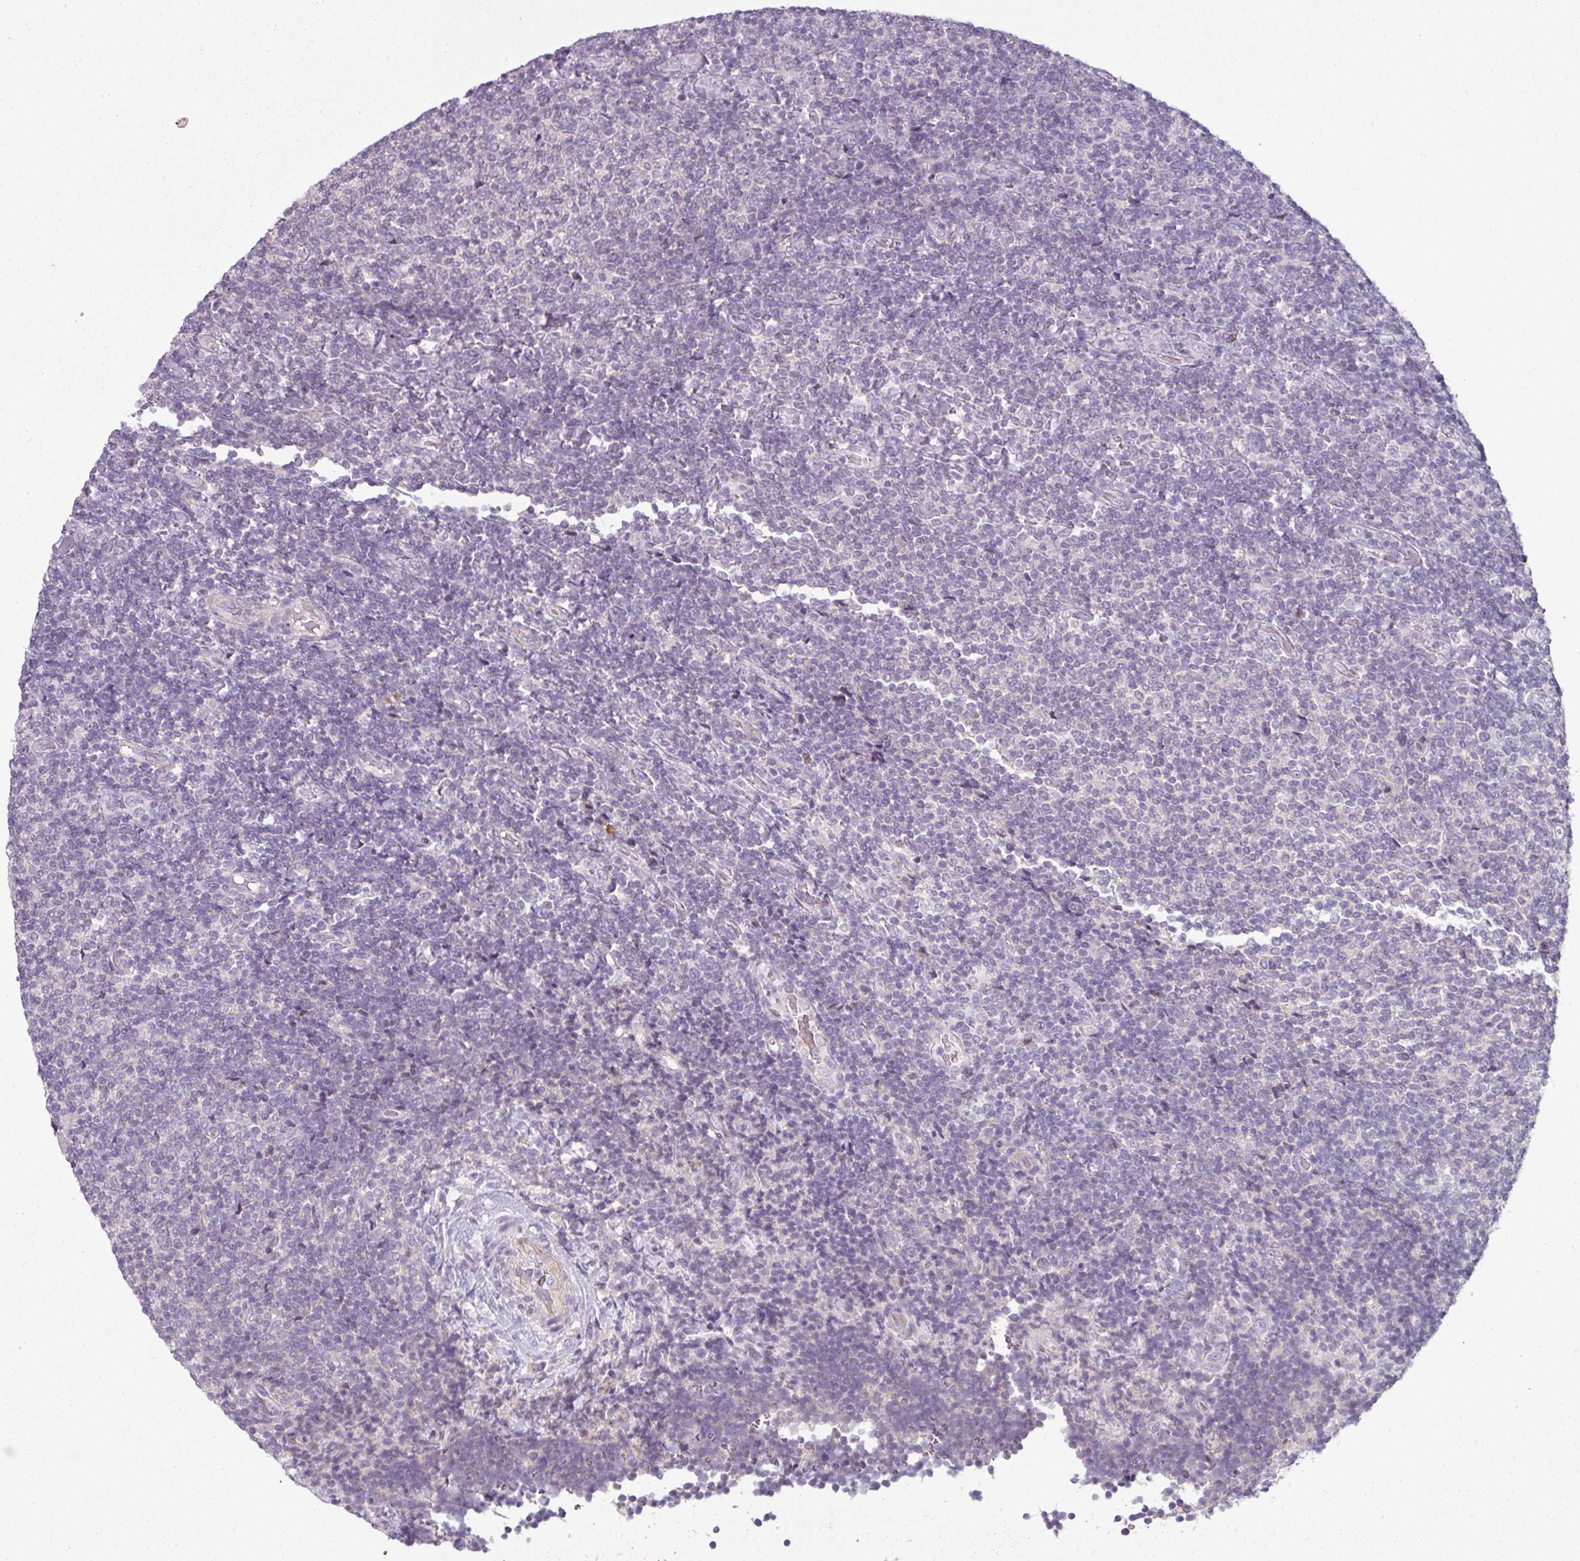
{"staining": {"intensity": "negative", "quantity": "none", "location": "none"}, "tissue": "lymphoma", "cell_type": "Tumor cells", "image_type": "cancer", "snomed": [{"axis": "morphology", "description": "Malignant lymphoma, non-Hodgkin's type, Low grade"}, {"axis": "topography", "description": "Lymph node"}], "caption": "The IHC photomicrograph has no significant positivity in tumor cells of lymphoma tissue.", "gene": "FHAD1", "patient": {"sex": "male", "age": 52}}